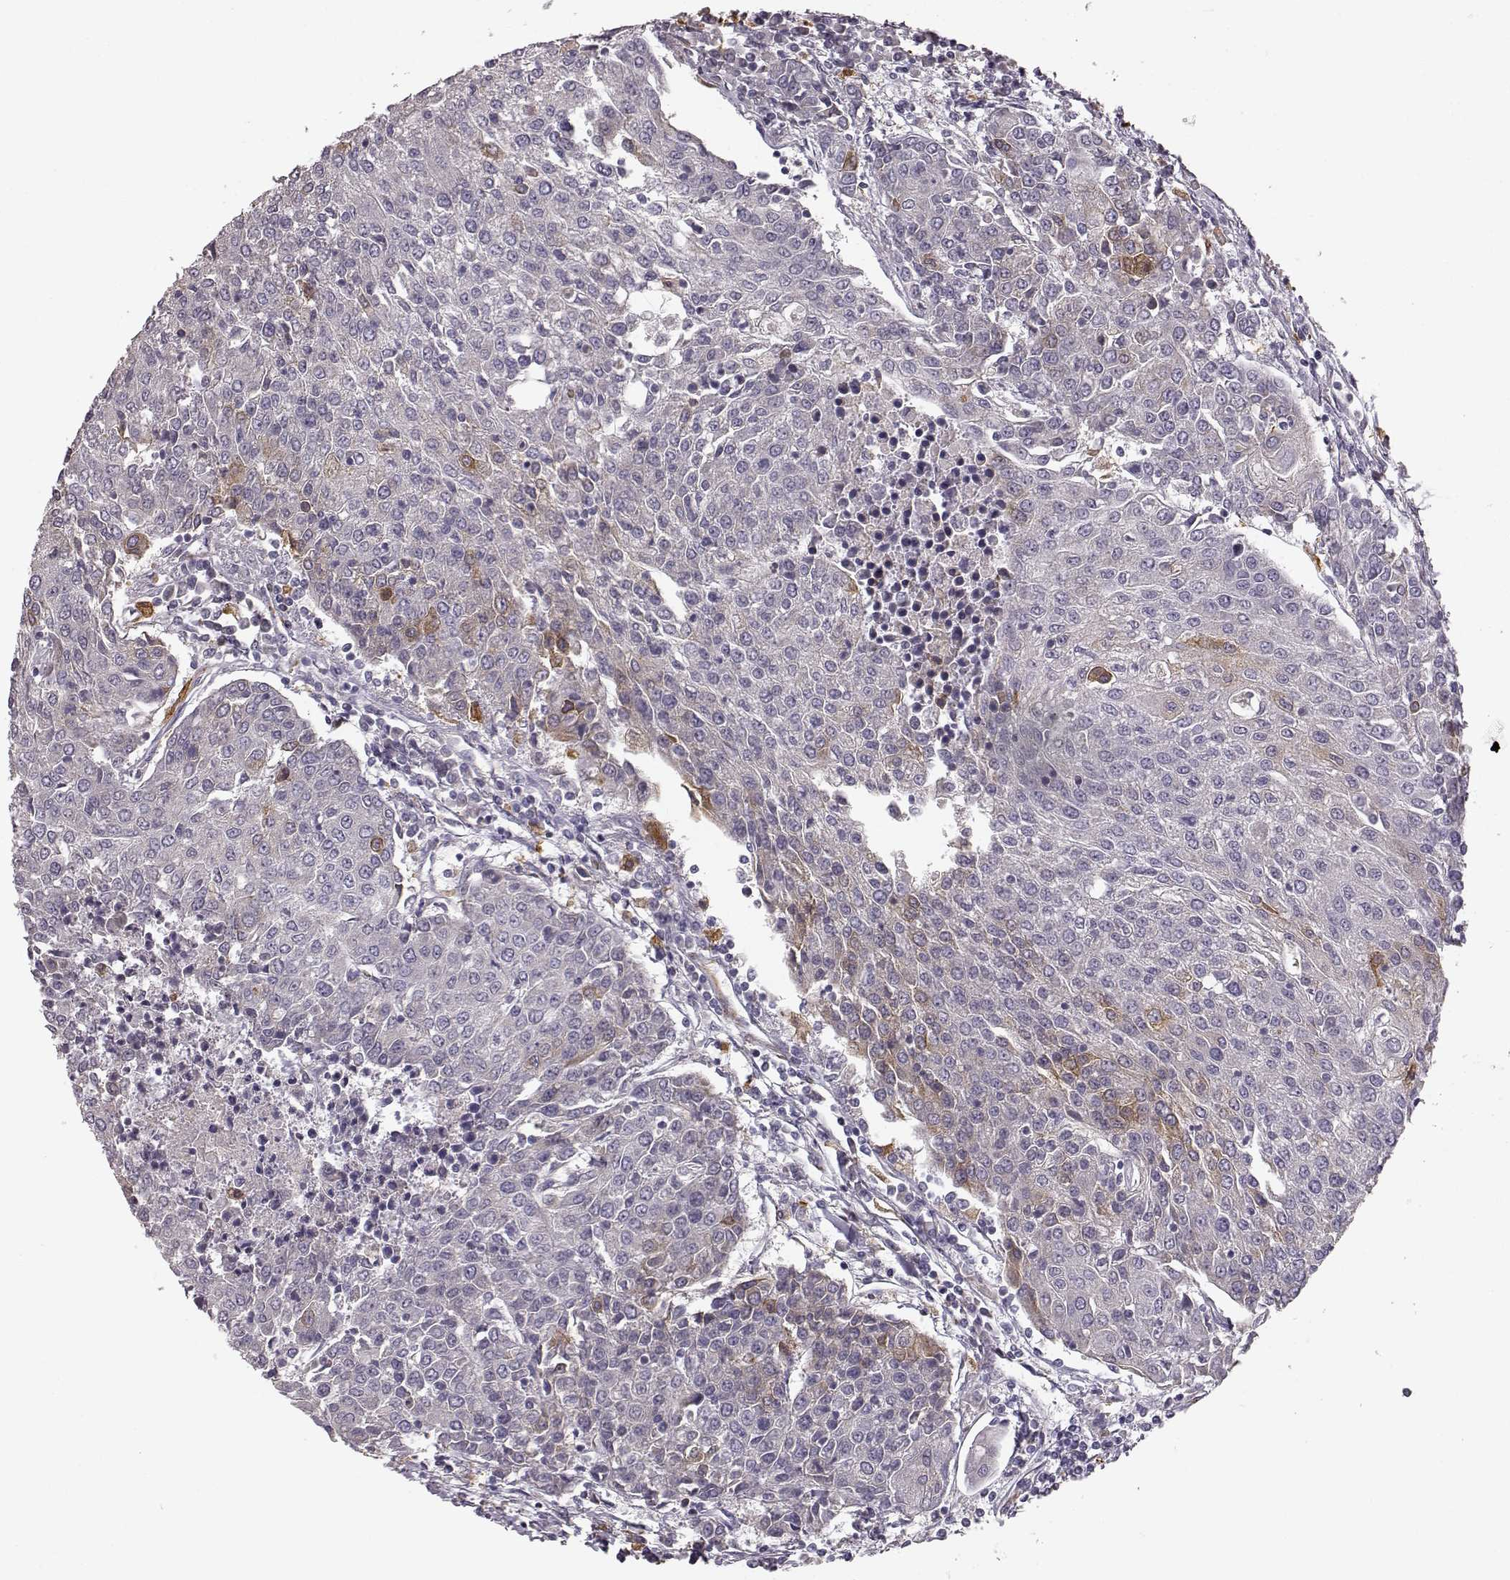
{"staining": {"intensity": "moderate", "quantity": "<25%", "location": "cytoplasmic/membranous"}, "tissue": "urothelial cancer", "cell_type": "Tumor cells", "image_type": "cancer", "snomed": [{"axis": "morphology", "description": "Urothelial carcinoma, High grade"}, {"axis": "topography", "description": "Urinary bladder"}], "caption": "The image displays staining of urothelial cancer, revealing moderate cytoplasmic/membranous protein staining (brown color) within tumor cells. (IHC, brightfield microscopy, high magnification).", "gene": "GHR", "patient": {"sex": "female", "age": 85}}